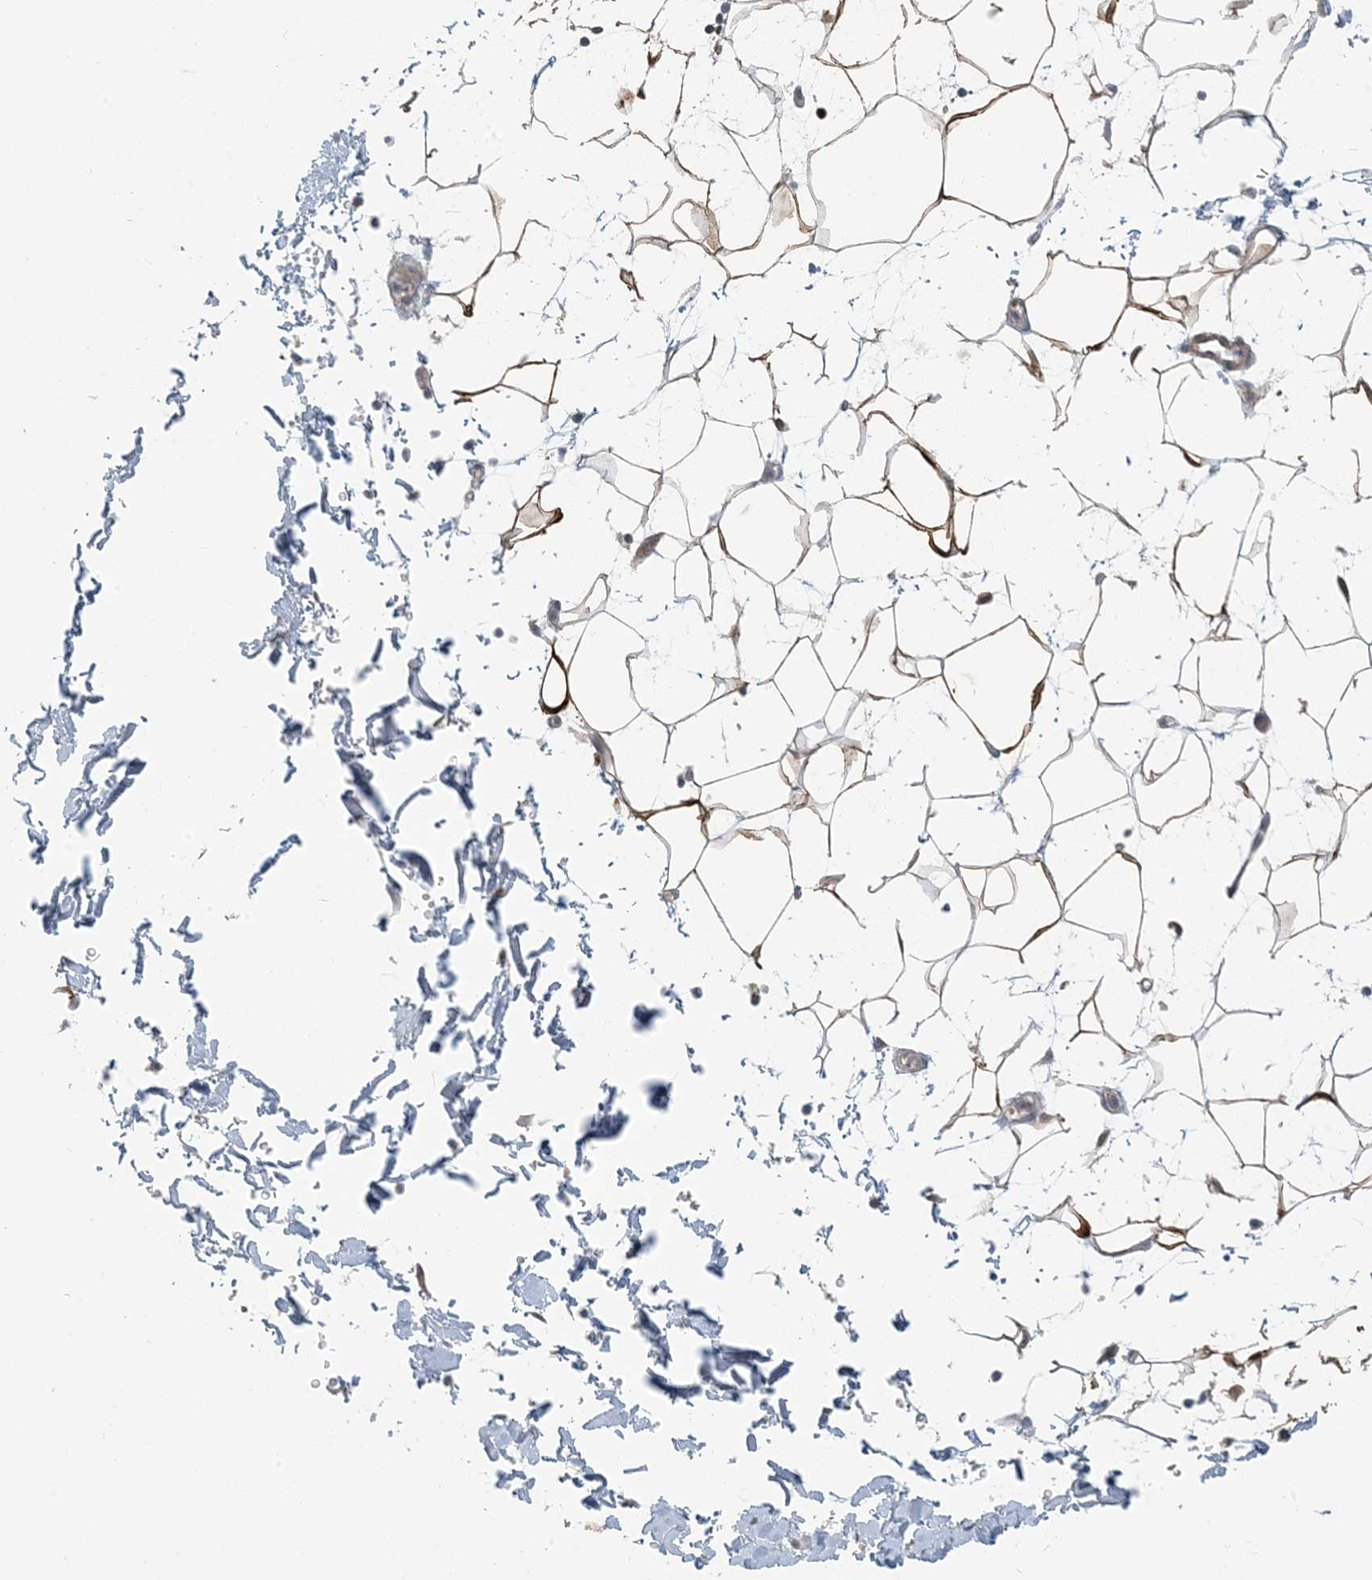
{"staining": {"intensity": "moderate", "quantity": "25%-75%", "location": "cytoplasmic/membranous"}, "tissue": "adipose tissue", "cell_type": "Adipocytes", "image_type": "normal", "snomed": [{"axis": "morphology", "description": "Normal tissue, NOS"}, {"axis": "topography", "description": "Soft tissue"}], "caption": "Immunohistochemistry (IHC) photomicrograph of normal adipose tissue stained for a protein (brown), which shows medium levels of moderate cytoplasmic/membranous staining in approximately 25%-75% of adipocytes.", "gene": "ZC3H12A", "patient": {"sex": "male", "age": 72}}